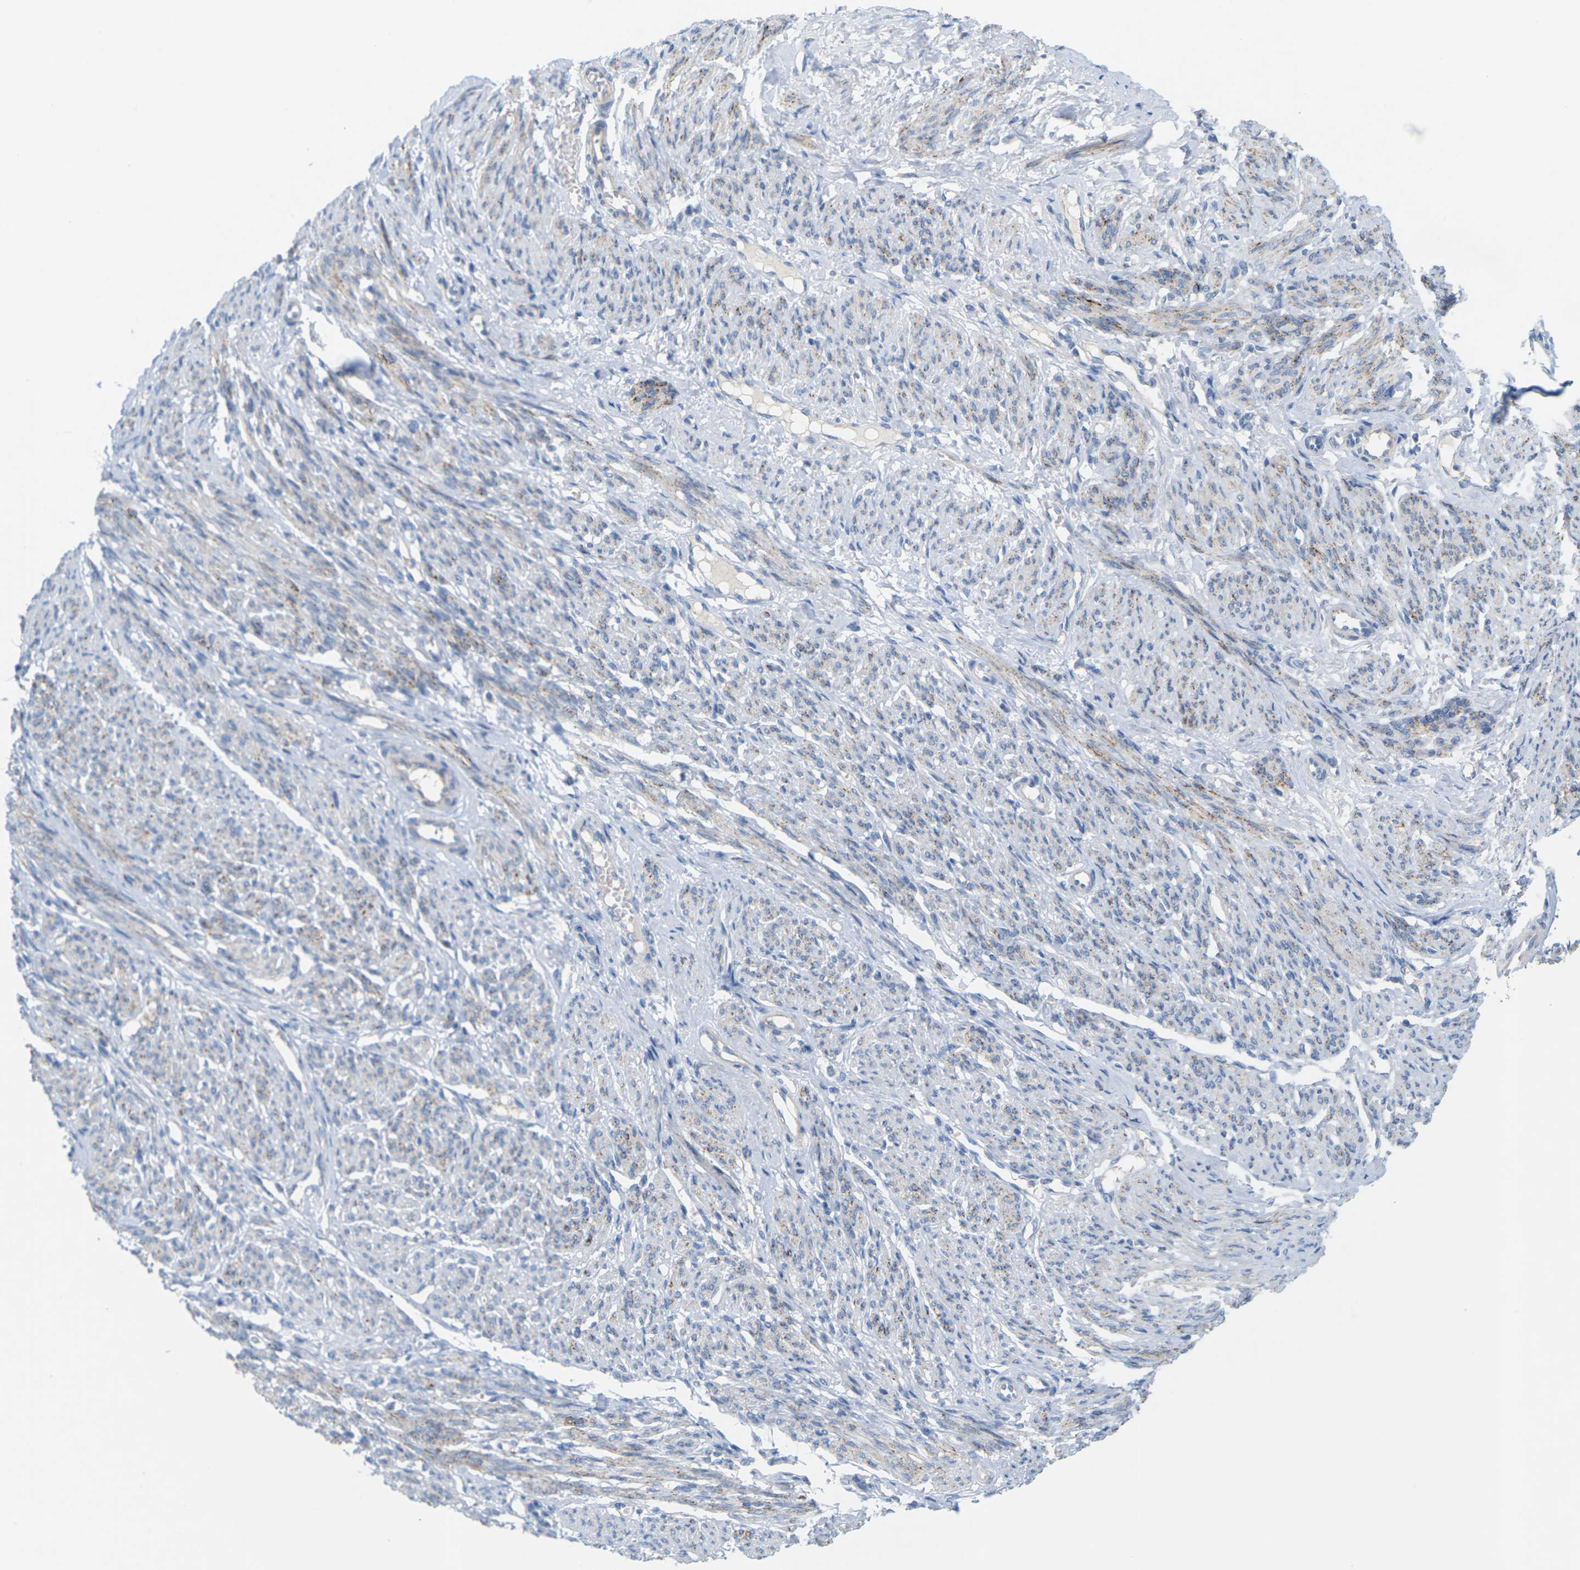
{"staining": {"intensity": "negative", "quantity": "none", "location": "none"}, "tissue": "smooth muscle", "cell_type": "Smooth muscle cells", "image_type": "normal", "snomed": [{"axis": "morphology", "description": "Normal tissue, NOS"}, {"axis": "topography", "description": "Smooth muscle"}], "caption": "This is an immunohistochemistry micrograph of benign smooth muscle. There is no expression in smooth muscle cells.", "gene": "CLDN3", "patient": {"sex": "female", "age": 65}}